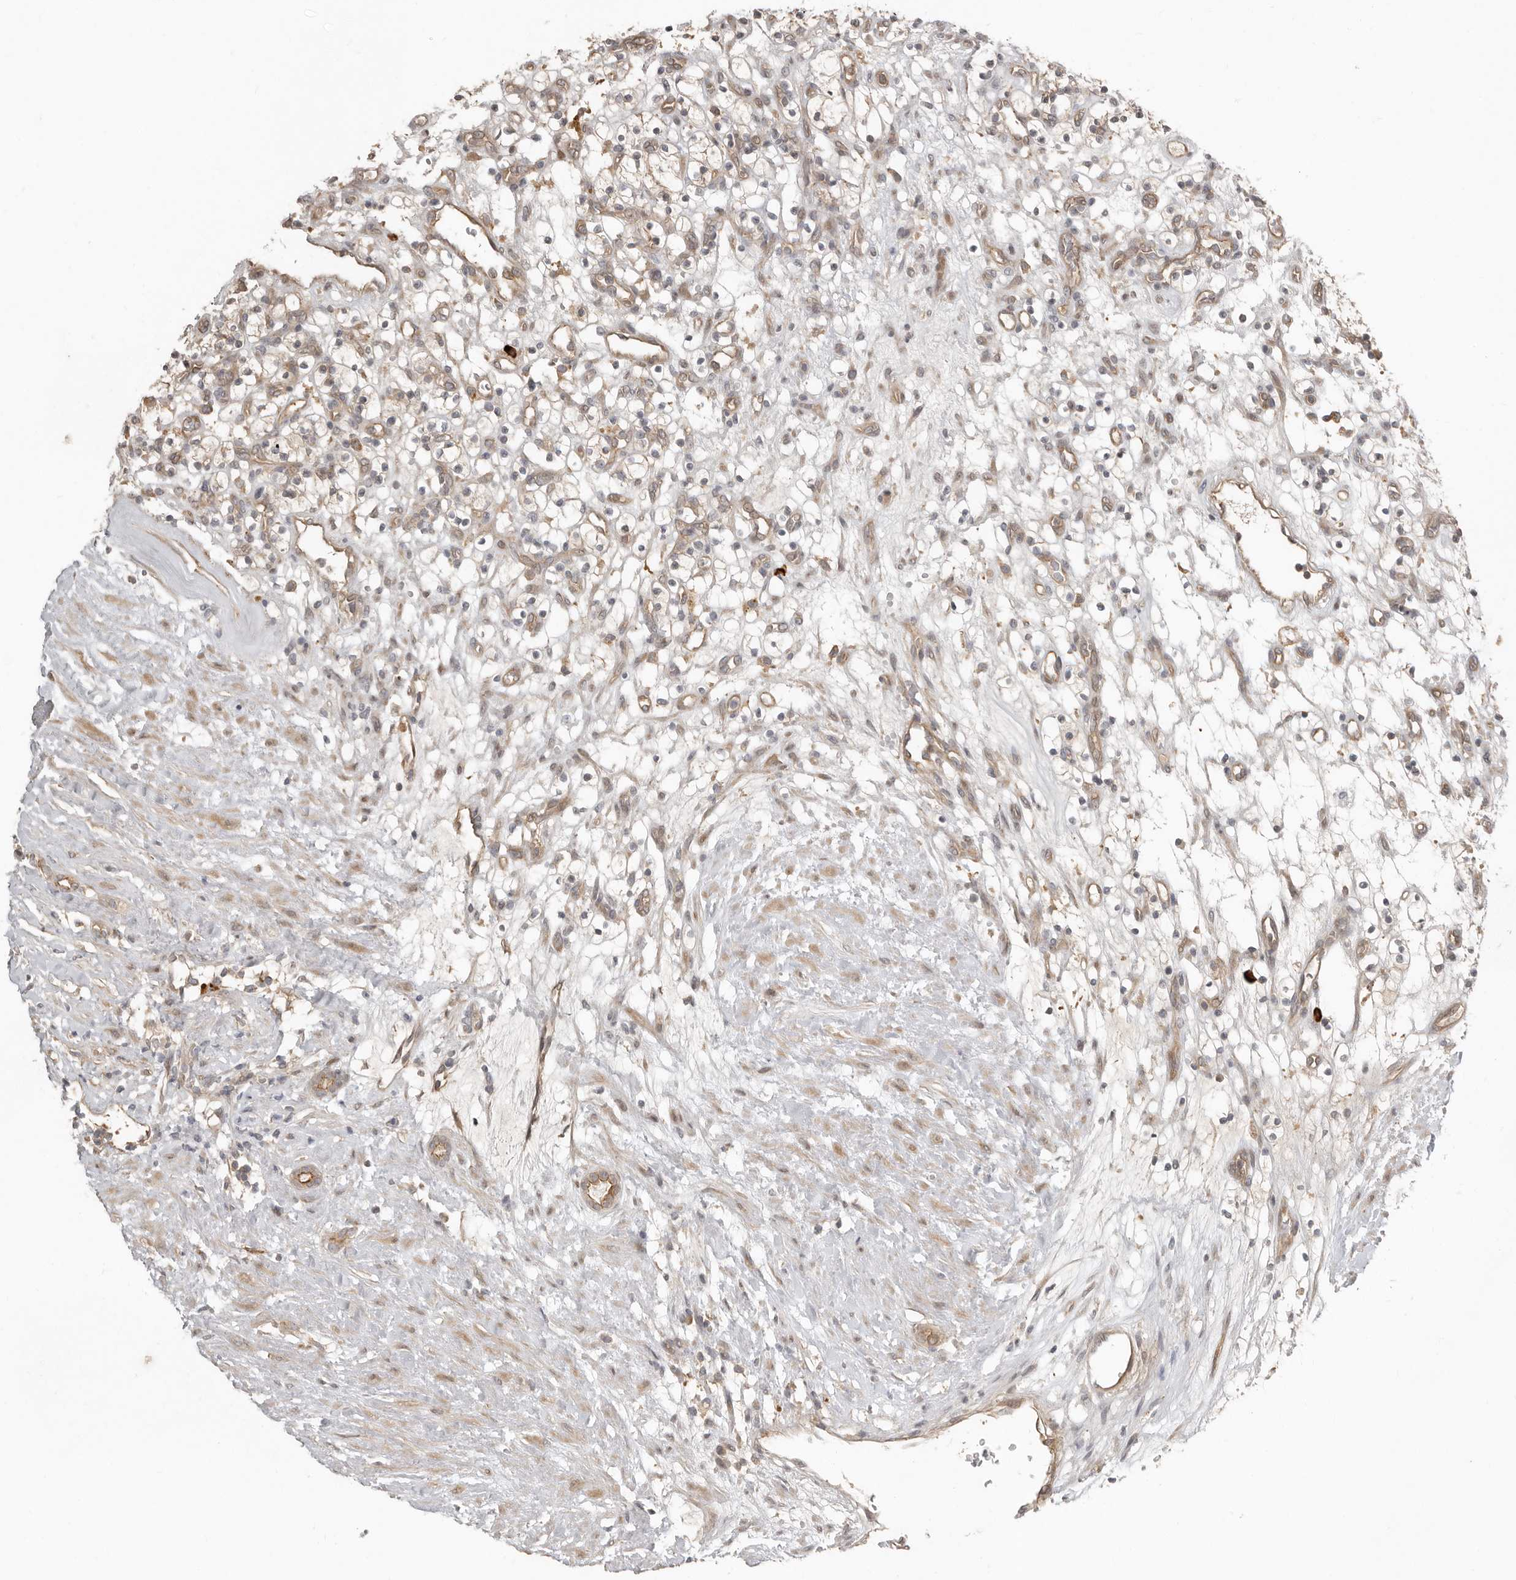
{"staining": {"intensity": "weak", "quantity": "<25%", "location": "cytoplasmic/membranous"}, "tissue": "renal cancer", "cell_type": "Tumor cells", "image_type": "cancer", "snomed": [{"axis": "morphology", "description": "Adenocarcinoma, NOS"}, {"axis": "topography", "description": "Kidney"}], "caption": "This is an immunohistochemistry histopathology image of human renal cancer. There is no expression in tumor cells.", "gene": "TEAD3", "patient": {"sex": "female", "age": 57}}